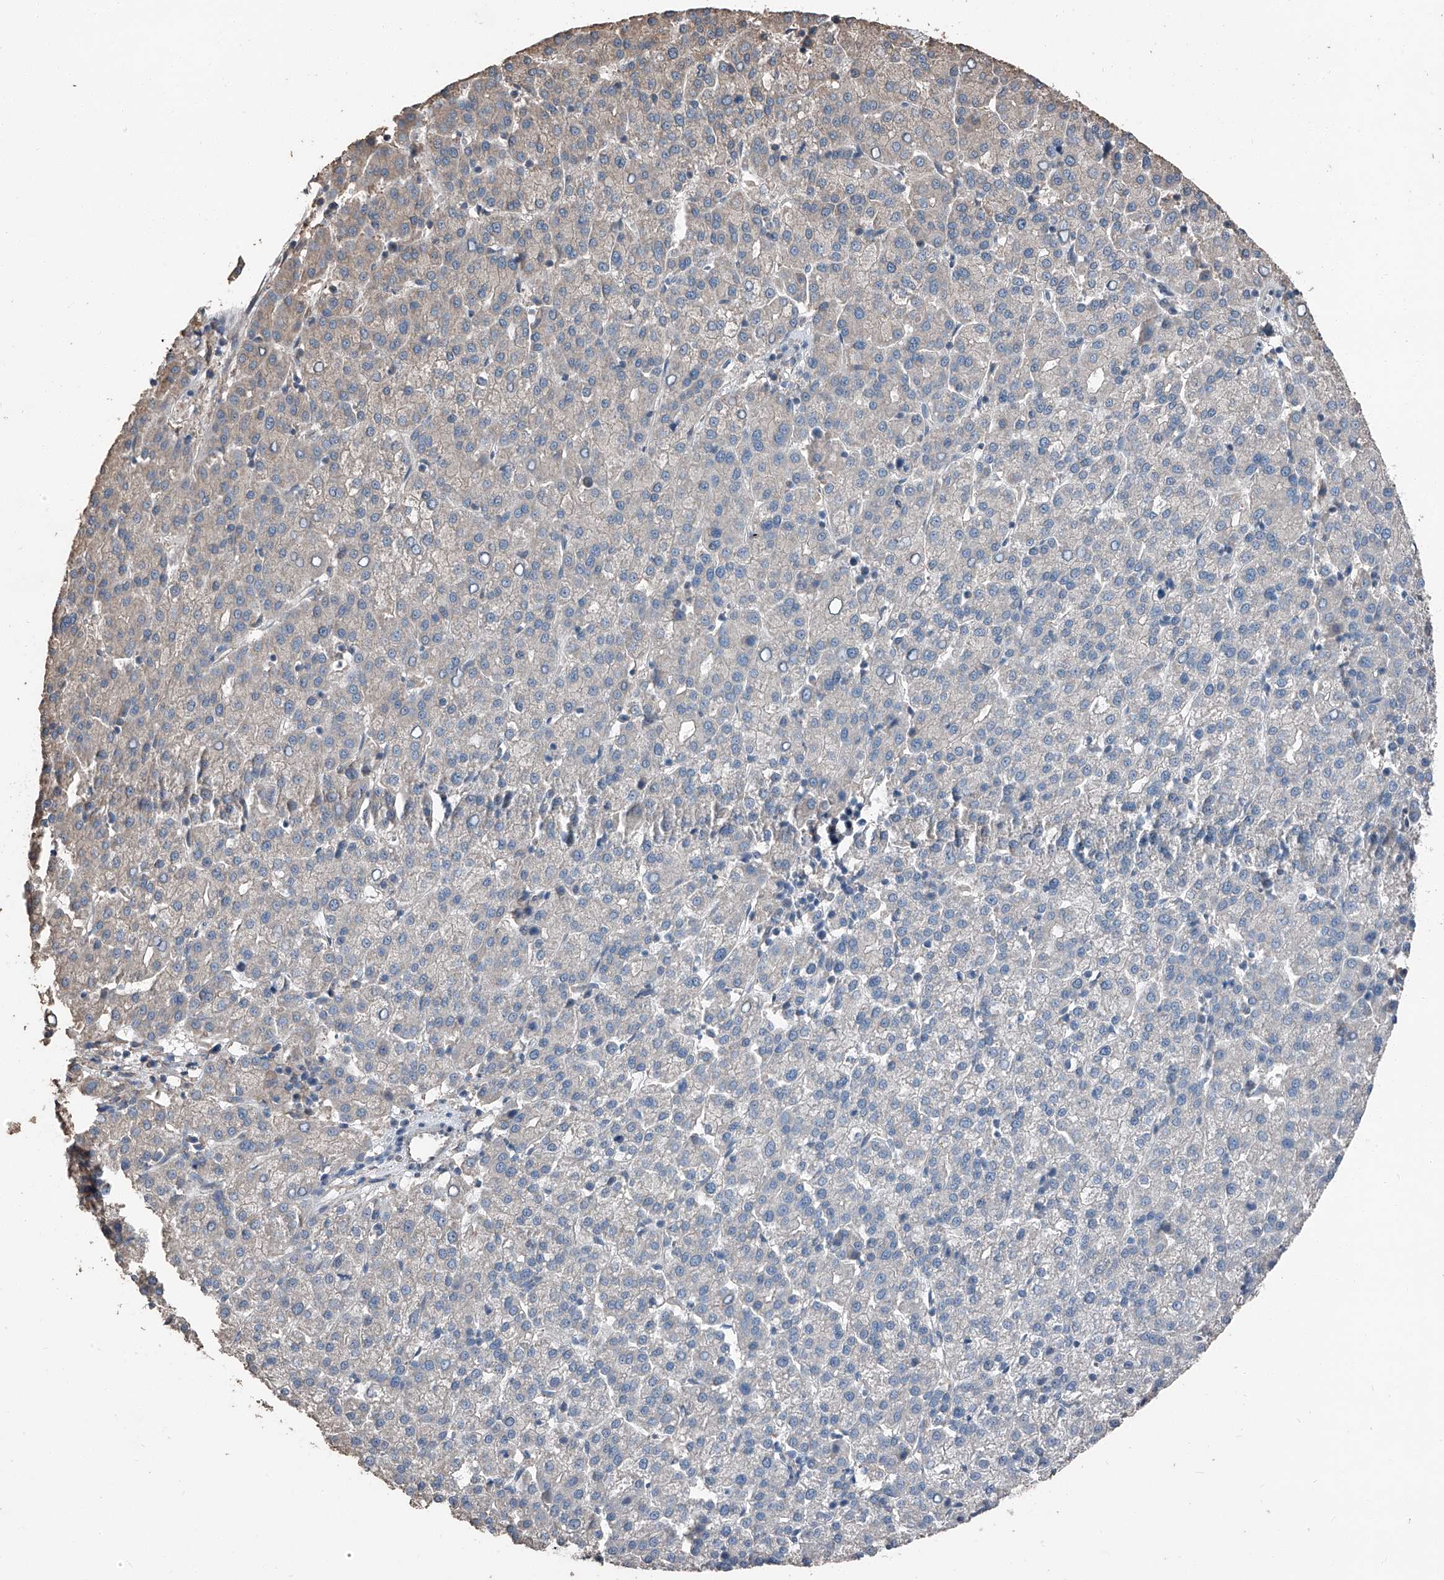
{"staining": {"intensity": "negative", "quantity": "none", "location": "none"}, "tissue": "liver cancer", "cell_type": "Tumor cells", "image_type": "cancer", "snomed": [{"axis": "morphology", "description": "Carcinoma, Hepatocellular, NOS"}, {"axis": "topography", "description": "Liver"}], "caption": "DAB immunohistochemical staining of liver cancer shows no significant positivity in tumor cells.", "gene": "MAMLD1", "patient": {"sex": "female", "age": 58}}